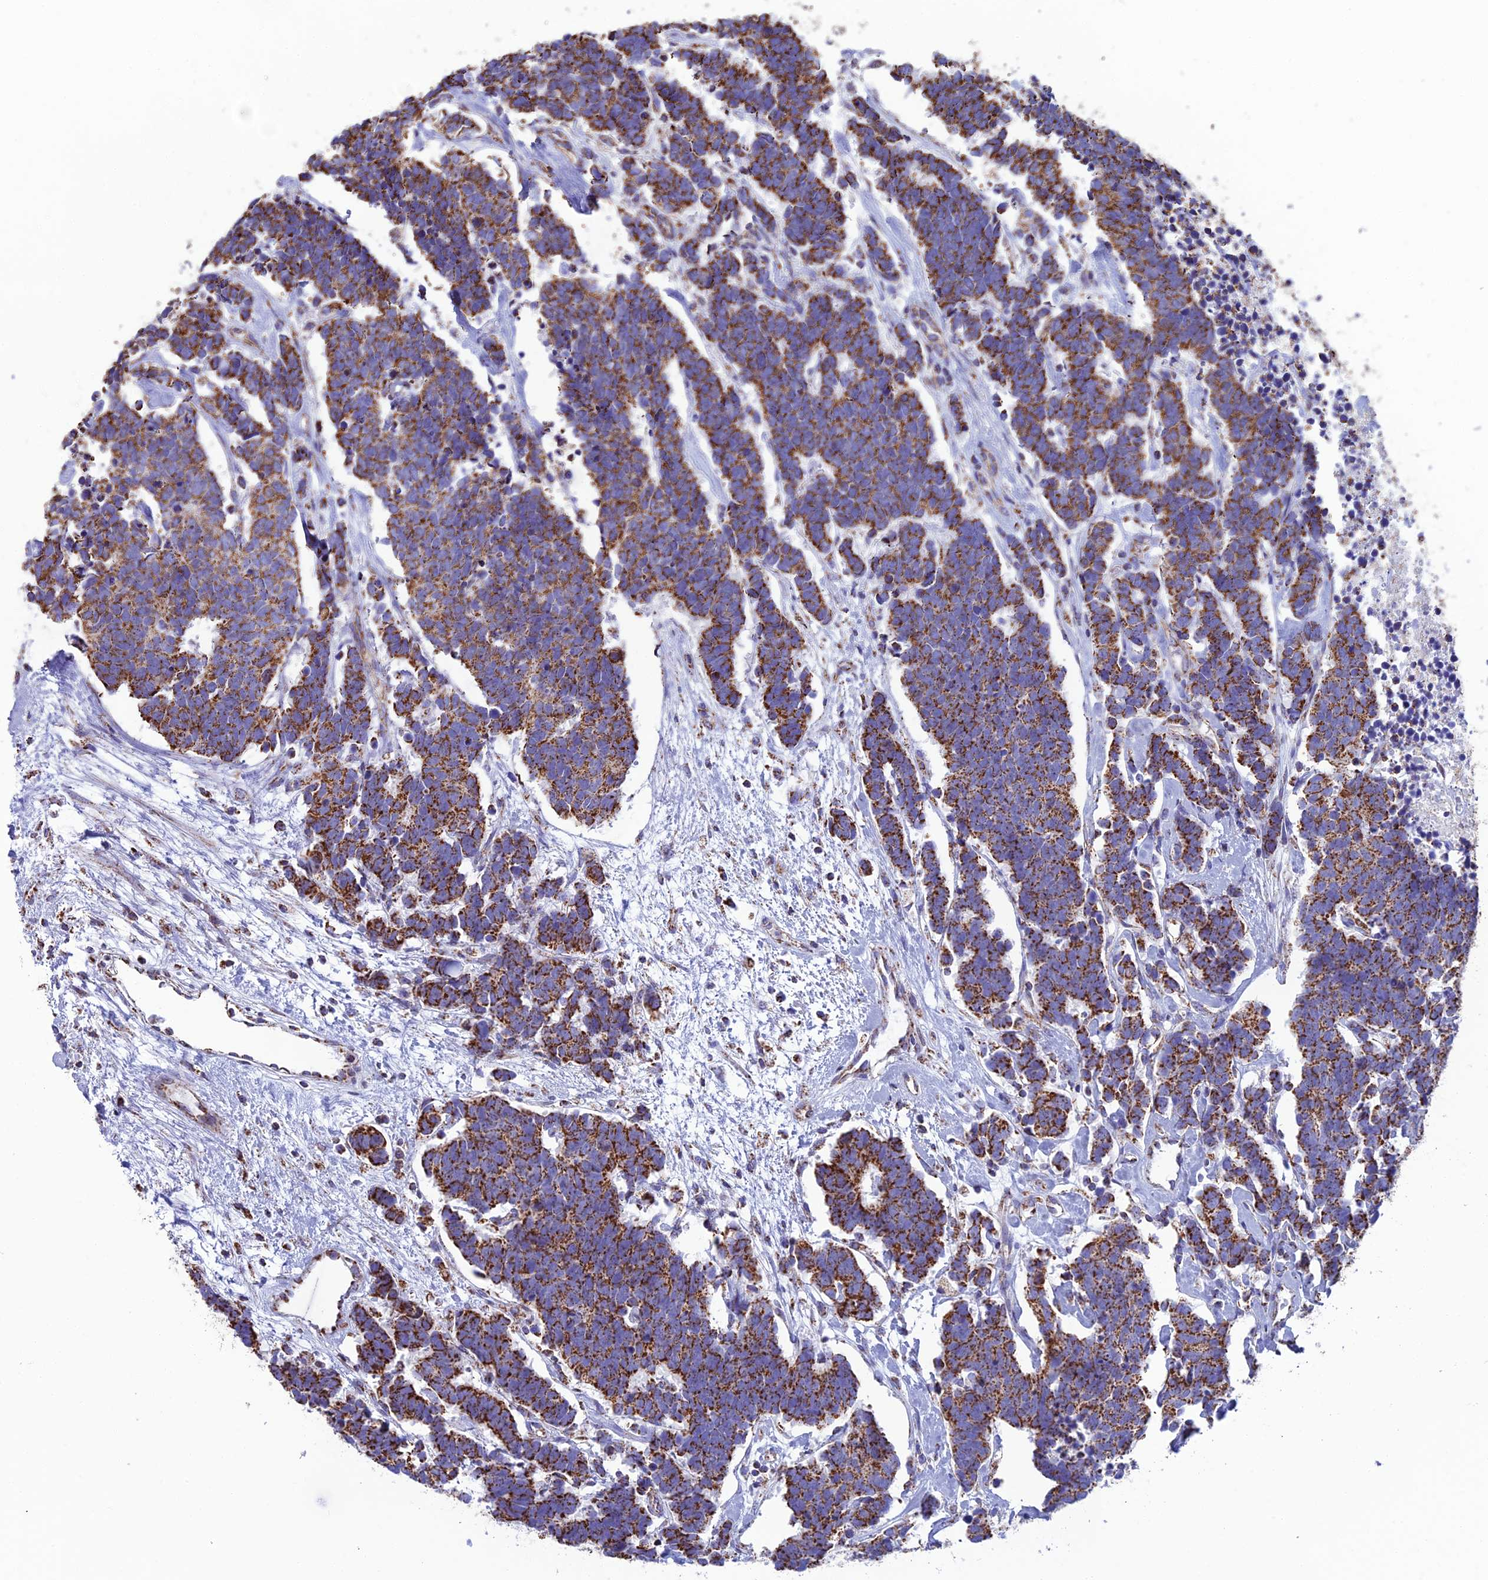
{"staining": {"intensity": "strong", "quantity": ">75%", "location": "cytoplasmic/membranous"}, "tissue": "carcinoid", "cell_type": "Tumor cells", "image_type": "cancer", "snomed": [{"axis": "morphology", "description": "Carcinoma, NOS"}, {"axis": "morphology", "description": "Carcinoid, malignant, NOS"}, {"axis": "topography", "description": "Urinary bladder"}], "caption": "Immunohistochemical staining of human carcinoid exhibits strong cytoplasmic/membranous protein positivity in about >75% of tumor cells.", "gene": "CS", "patient": {"sex": "male", "age": 57}}